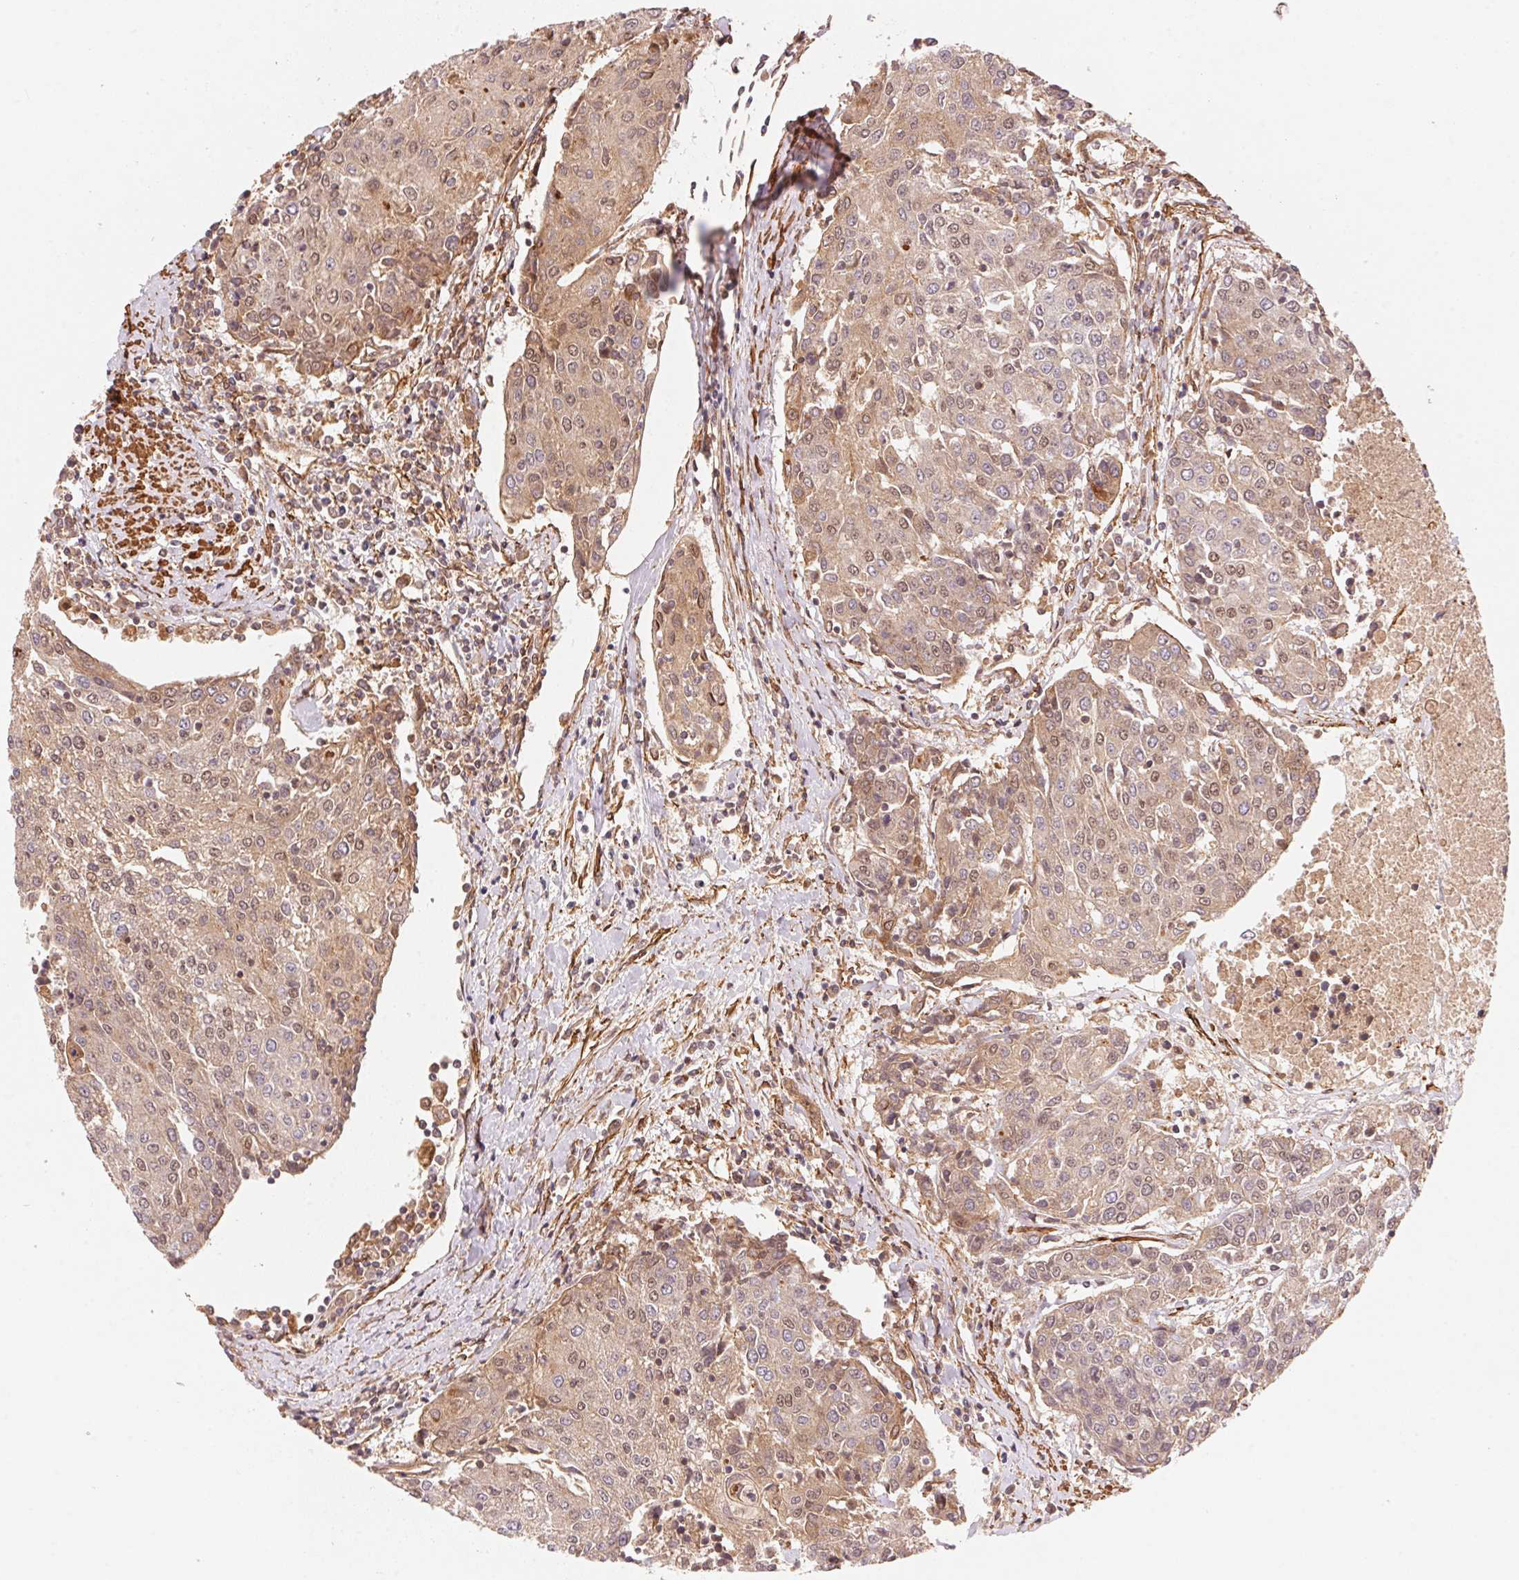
{"staining": {"intensity": "weak", "quantity": "25%-75%", "location": "cytoplasmic/membranous,nuclear"}, "tissue": "urothelial cancer", "cell_type": "Tumor cells", "image_type": "cancer", "snomed": [{"axis": "morphology", "description": "Urothelial carcinoma, High grade"}, {"axis": "topography", "description": "Urinary bladder"}], "caption": "Urothelial cancer tissue reveals weak cytoplasmic/membranous and nuclear expression in approximately 25%-75% of tumor cells, visualized by immunohistochemistry. The protein of interest is shown in brown color, while the nuclei are stained blue.", "gene": "TNIP2", "patient": {"sex": "female", "age": 85}}